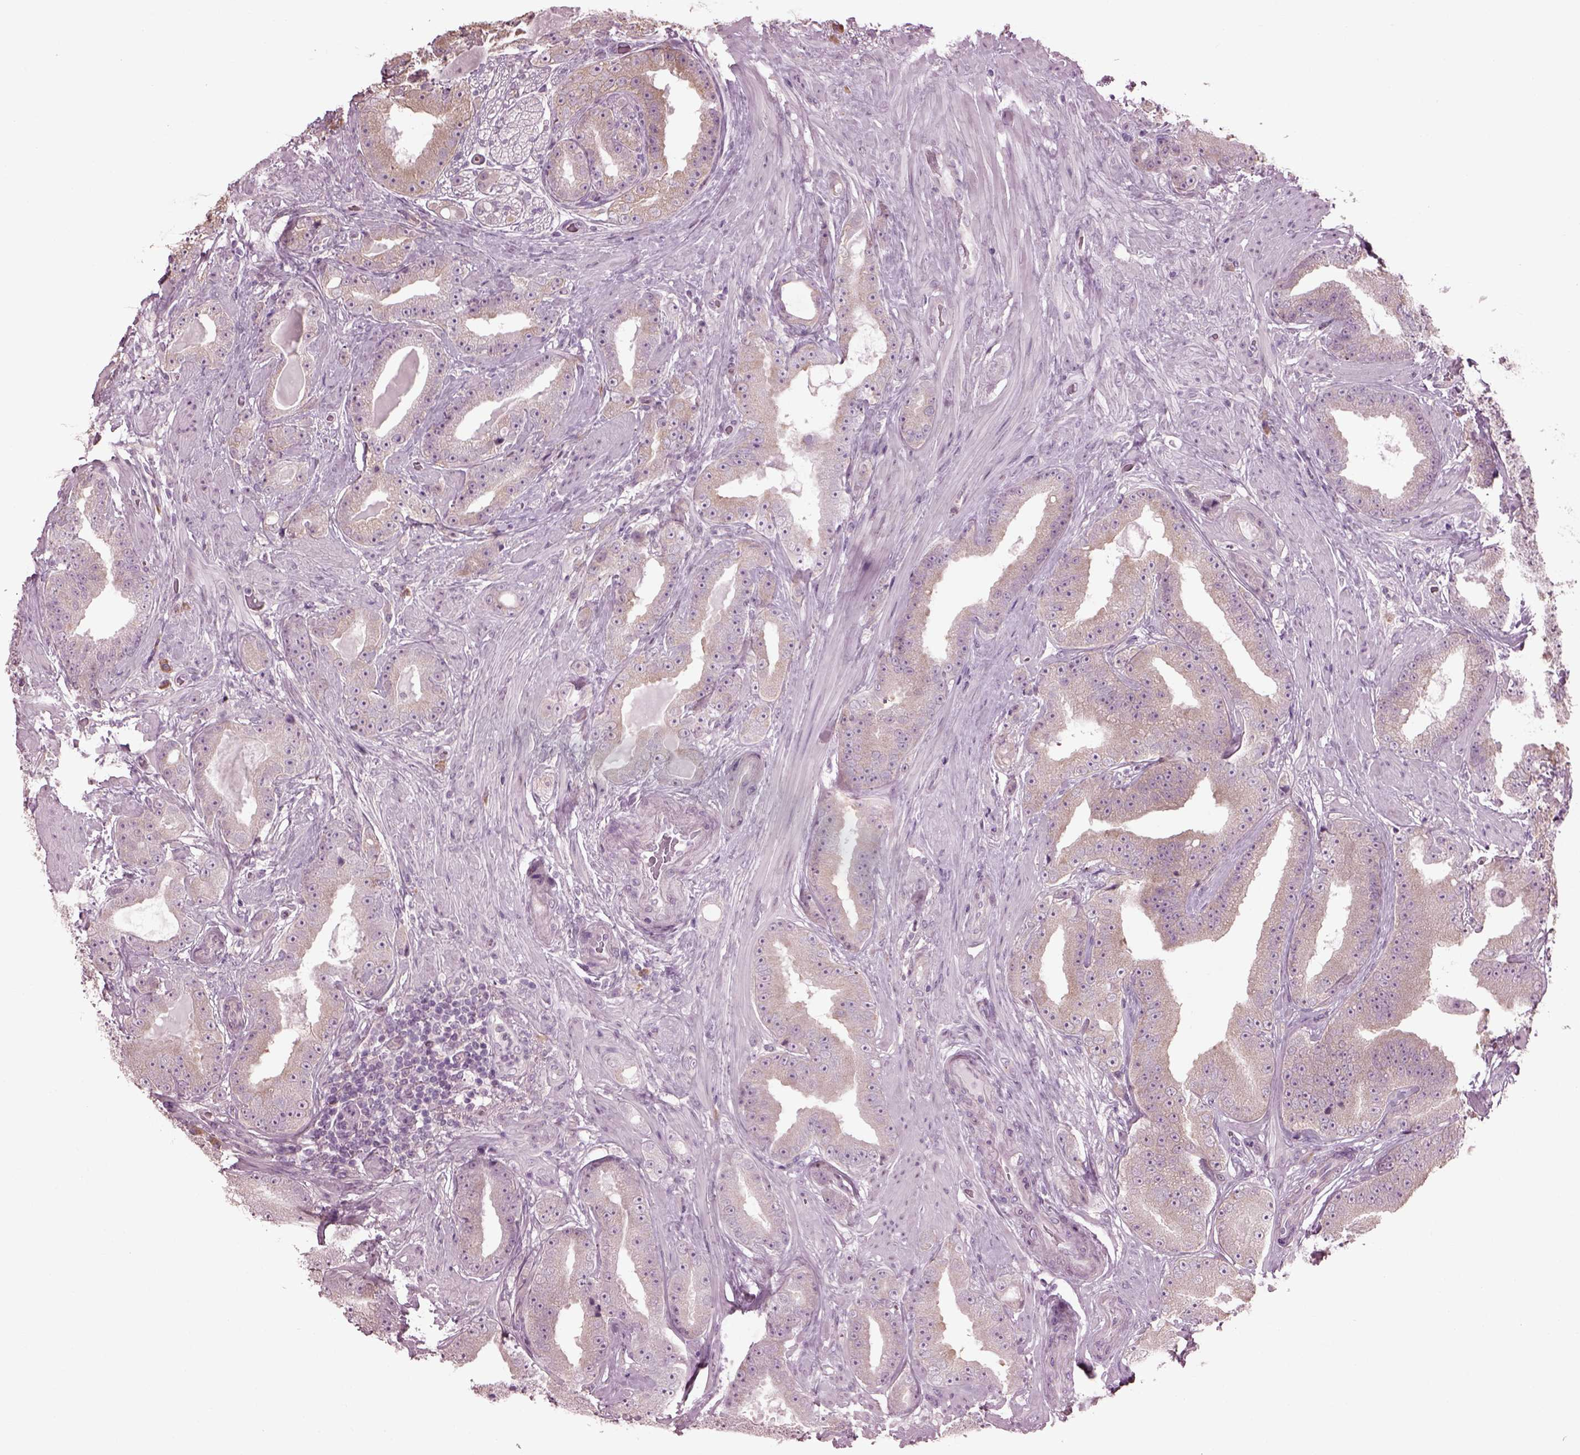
{"staining": {"intensity": "weak", "quantity": "25%-75%", "location": "cytoplasmic/membranous"}, "tissue": "prostate cancer", "cell_type": "Tumor cells", "image_type": "cancer", "snomed": [{"axis": "morphology", "description": "Adenocarcinoma, Low grade"}, {"axis": "topography", "description": "Prostate"}], "caption": "A low amount of weak cytoplasmic/membranous staining is seen in about 25%-75% of tumor cells in prostate cancer (low-grade adenocarcinoma) tissue.", "gene": "CABP5", "patient": {"sex": "male", "age": 60}}